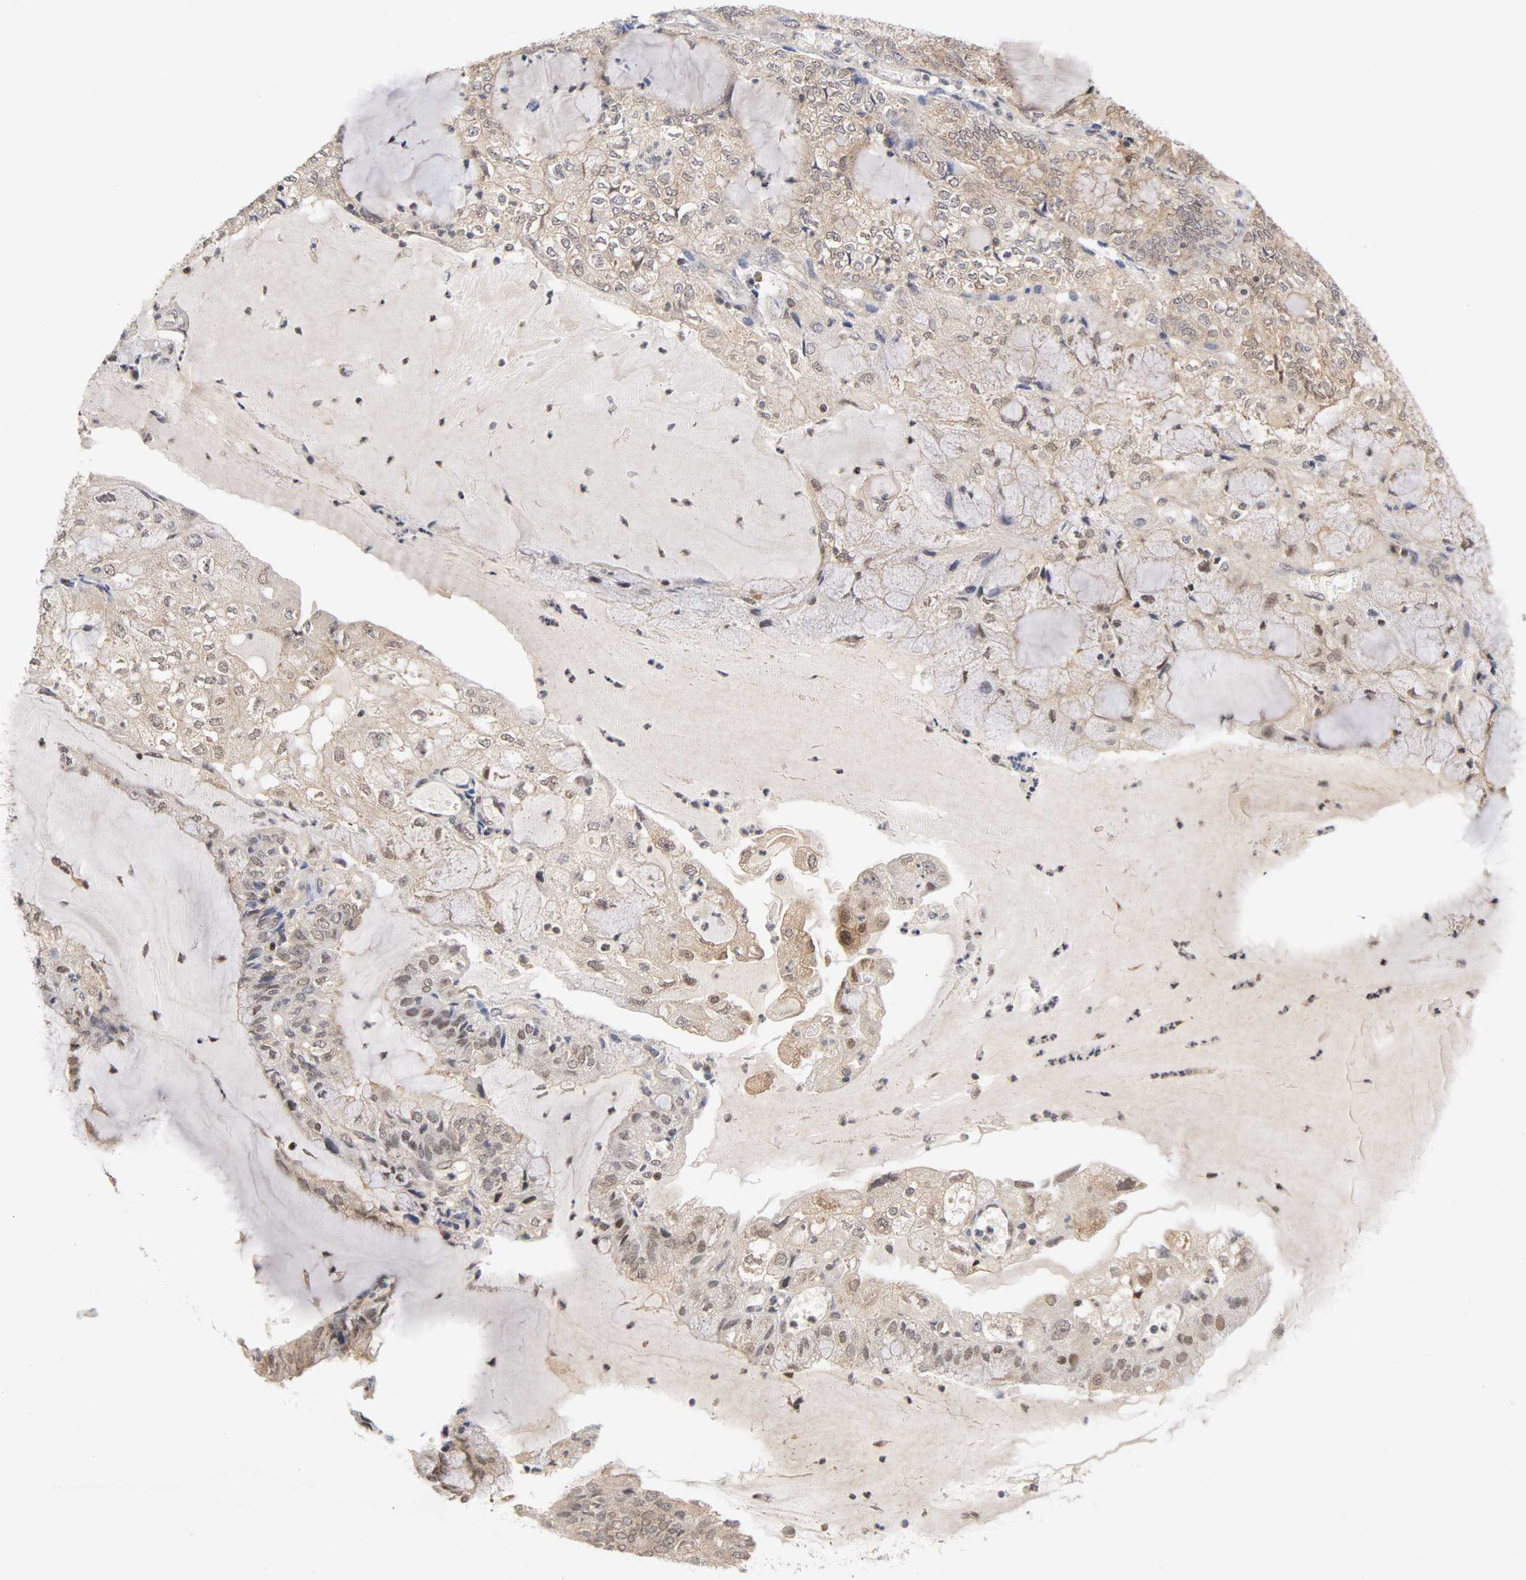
{"staining": {"intensity": "weak", "quantity": "25%-75%", "location": "cytoplasmic/membranous,nuclear"}, "tissue": "endometrial cancer", "cell_type": "Tumor cells", "image_type": "cancer", "snomed": [{"axis": "morphology", "description": "Adenocarcinoma, NOS"}, {"axis": "topography", "description": "Endometrium"}], "caption": "Weak cytoplasmic/membranous and nuclear positivity for a protein is appreciated in approximately 25%-75% of tumor cells of endometrial cancer using IHC.", "gene": "UBE2M", "patient": {"sex": "female", "age": 81}}